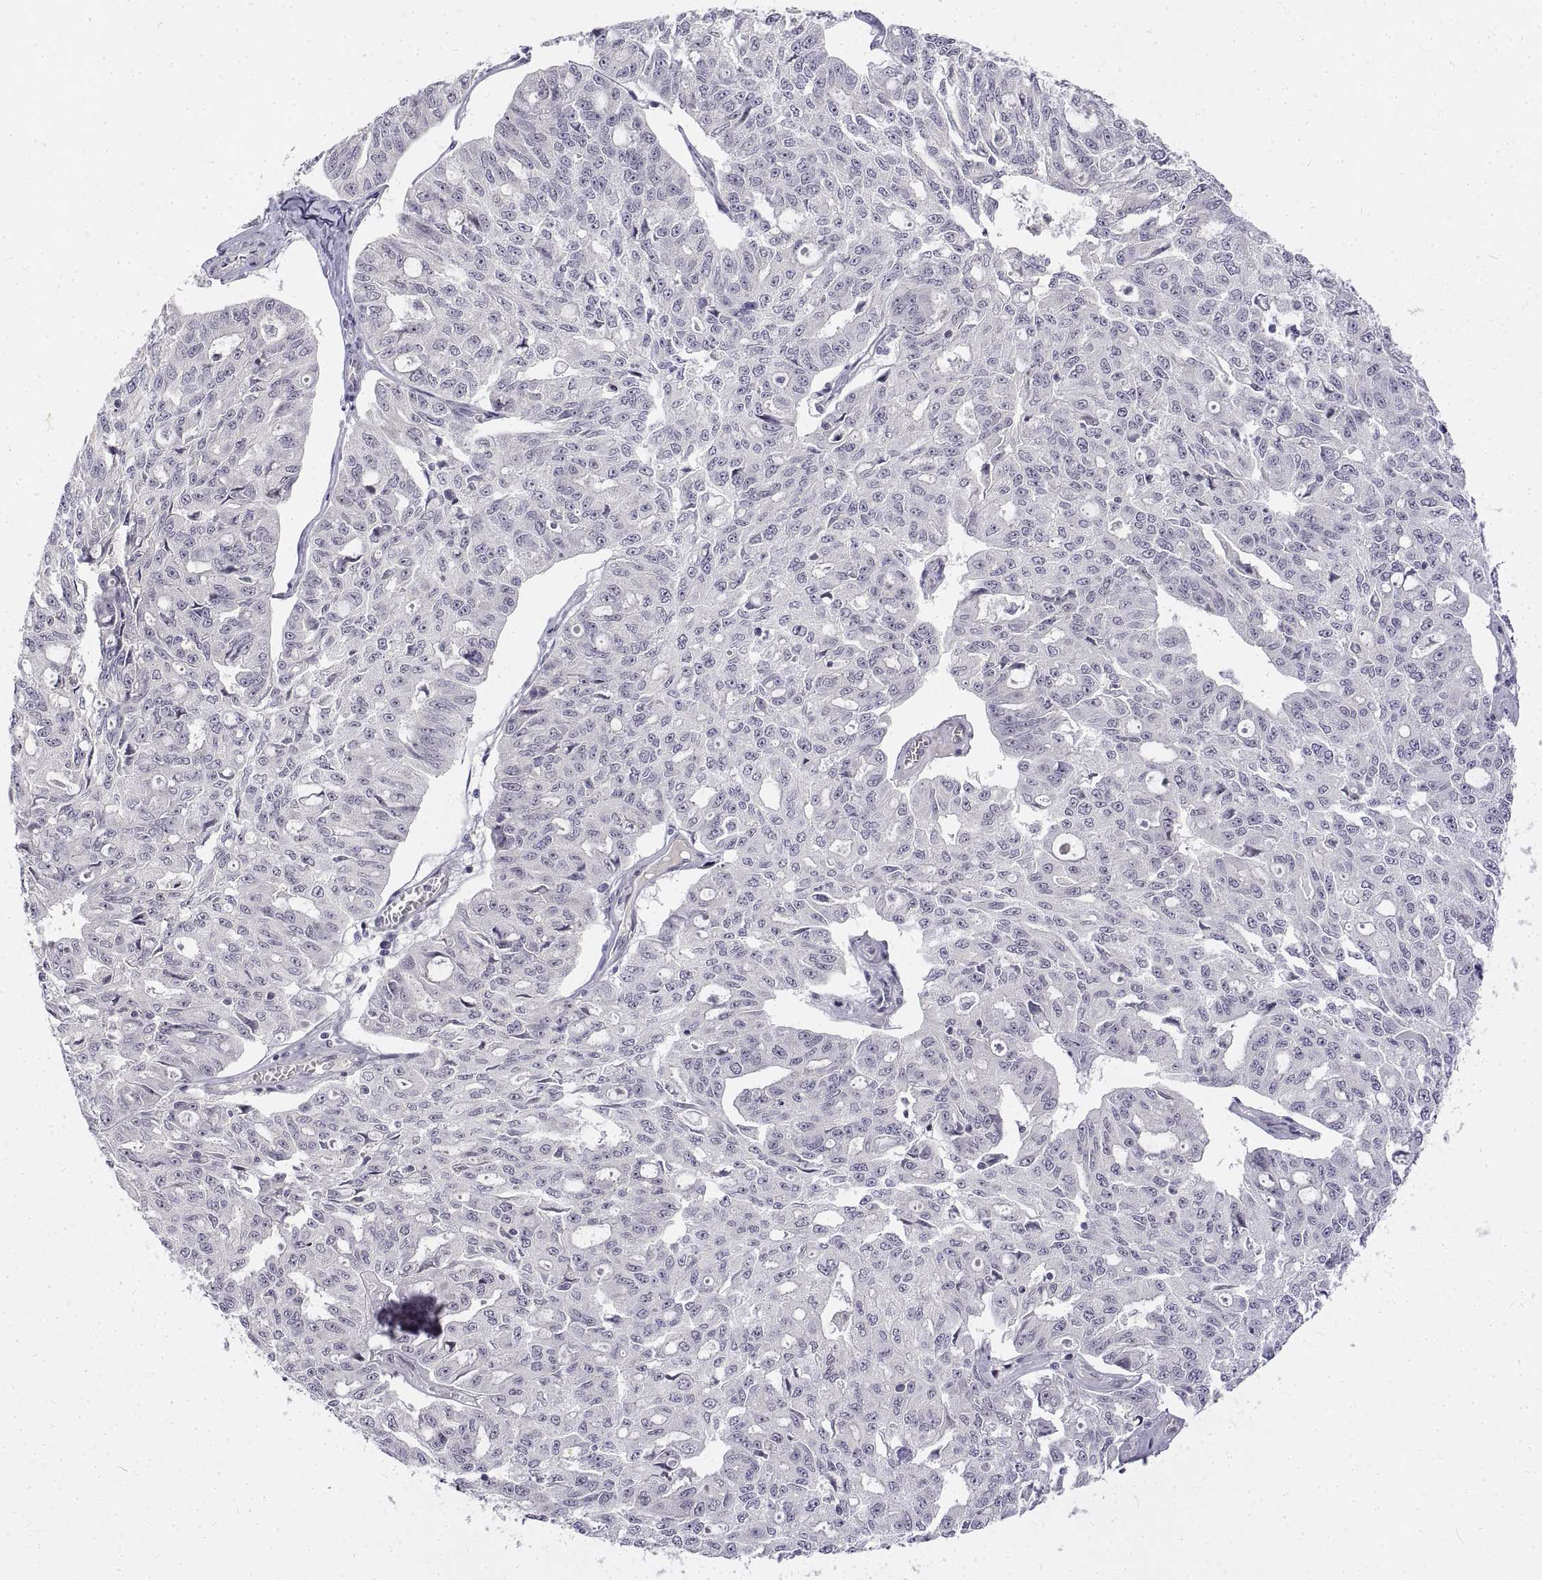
{"staining": {"intensity": "negative", "quantity": "none", "location": "none"}, "tissue": "ovarian cancer", "cell_type": "Tumor cells", "image_type": "cancer", "snomed": [{"axis": "morphology", "description": "Carcinoma, endometroid"}, {"axis": "topography", "description": "Ovary"}], "caption": "The photomicrograph exhibits no significant staining in tumor cells of ovarian cancer. (Brightfield microscopy of DAB (3,3'-diaminobenzidine) immunohistochemistry (IHC) at high magnification).", "gene": "ANO2", "patient": {"sex": "female", "age": 65}}